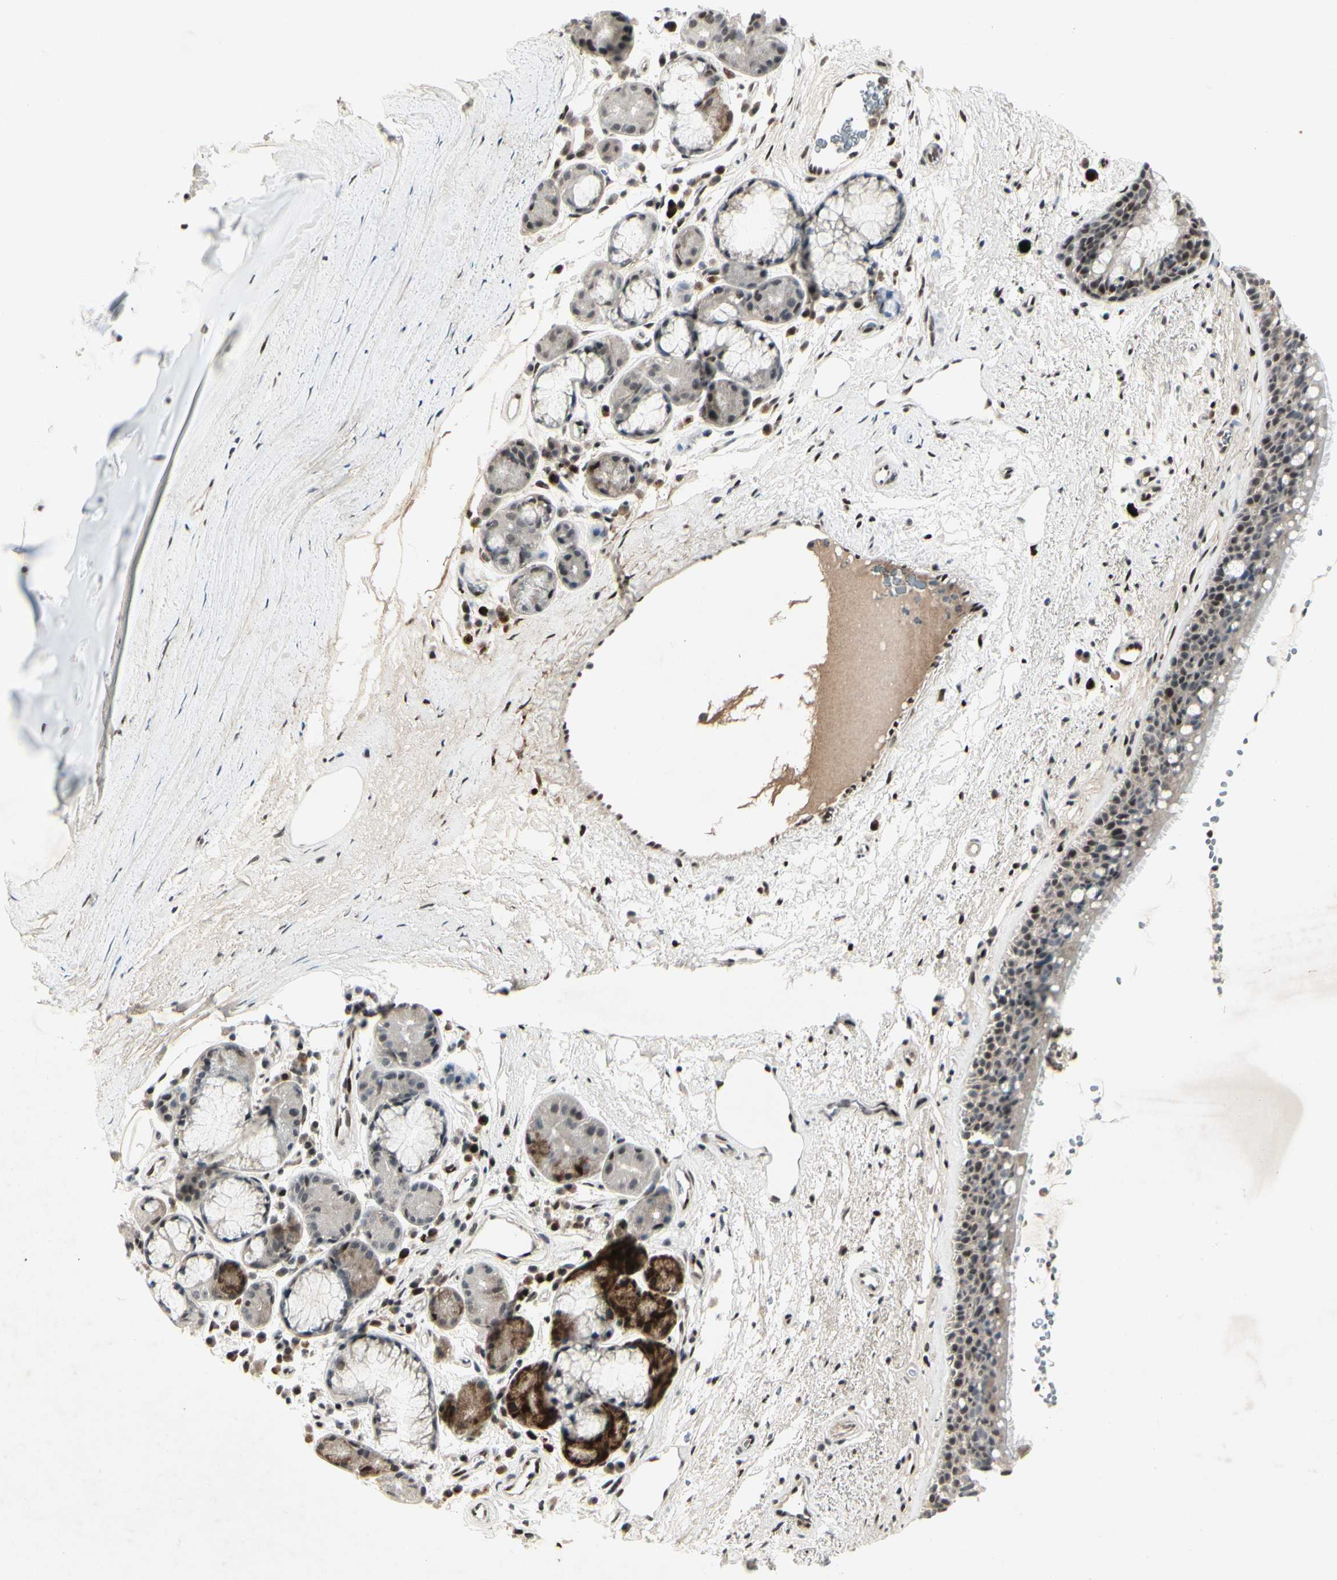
{"staining": {"intensity": "moderate", "quantity": ">75%", "location": "nuclear"}, "tissue": "bronchus", "cell_type": "Respiratory epithelial cells", "image_type": "normal", "snomed": [{"axis": "morphology", "description": "Normal tissue, NOS"}, {"axis": "topography", "description": "Bronchus"}], "caption": "Respiratory epithelial cells exhibit moderate nuclear expression in about >75% of cells in benign bronchus.", "gene": "FOXJ2", "patient": {"sex": "female", "age": 54}}